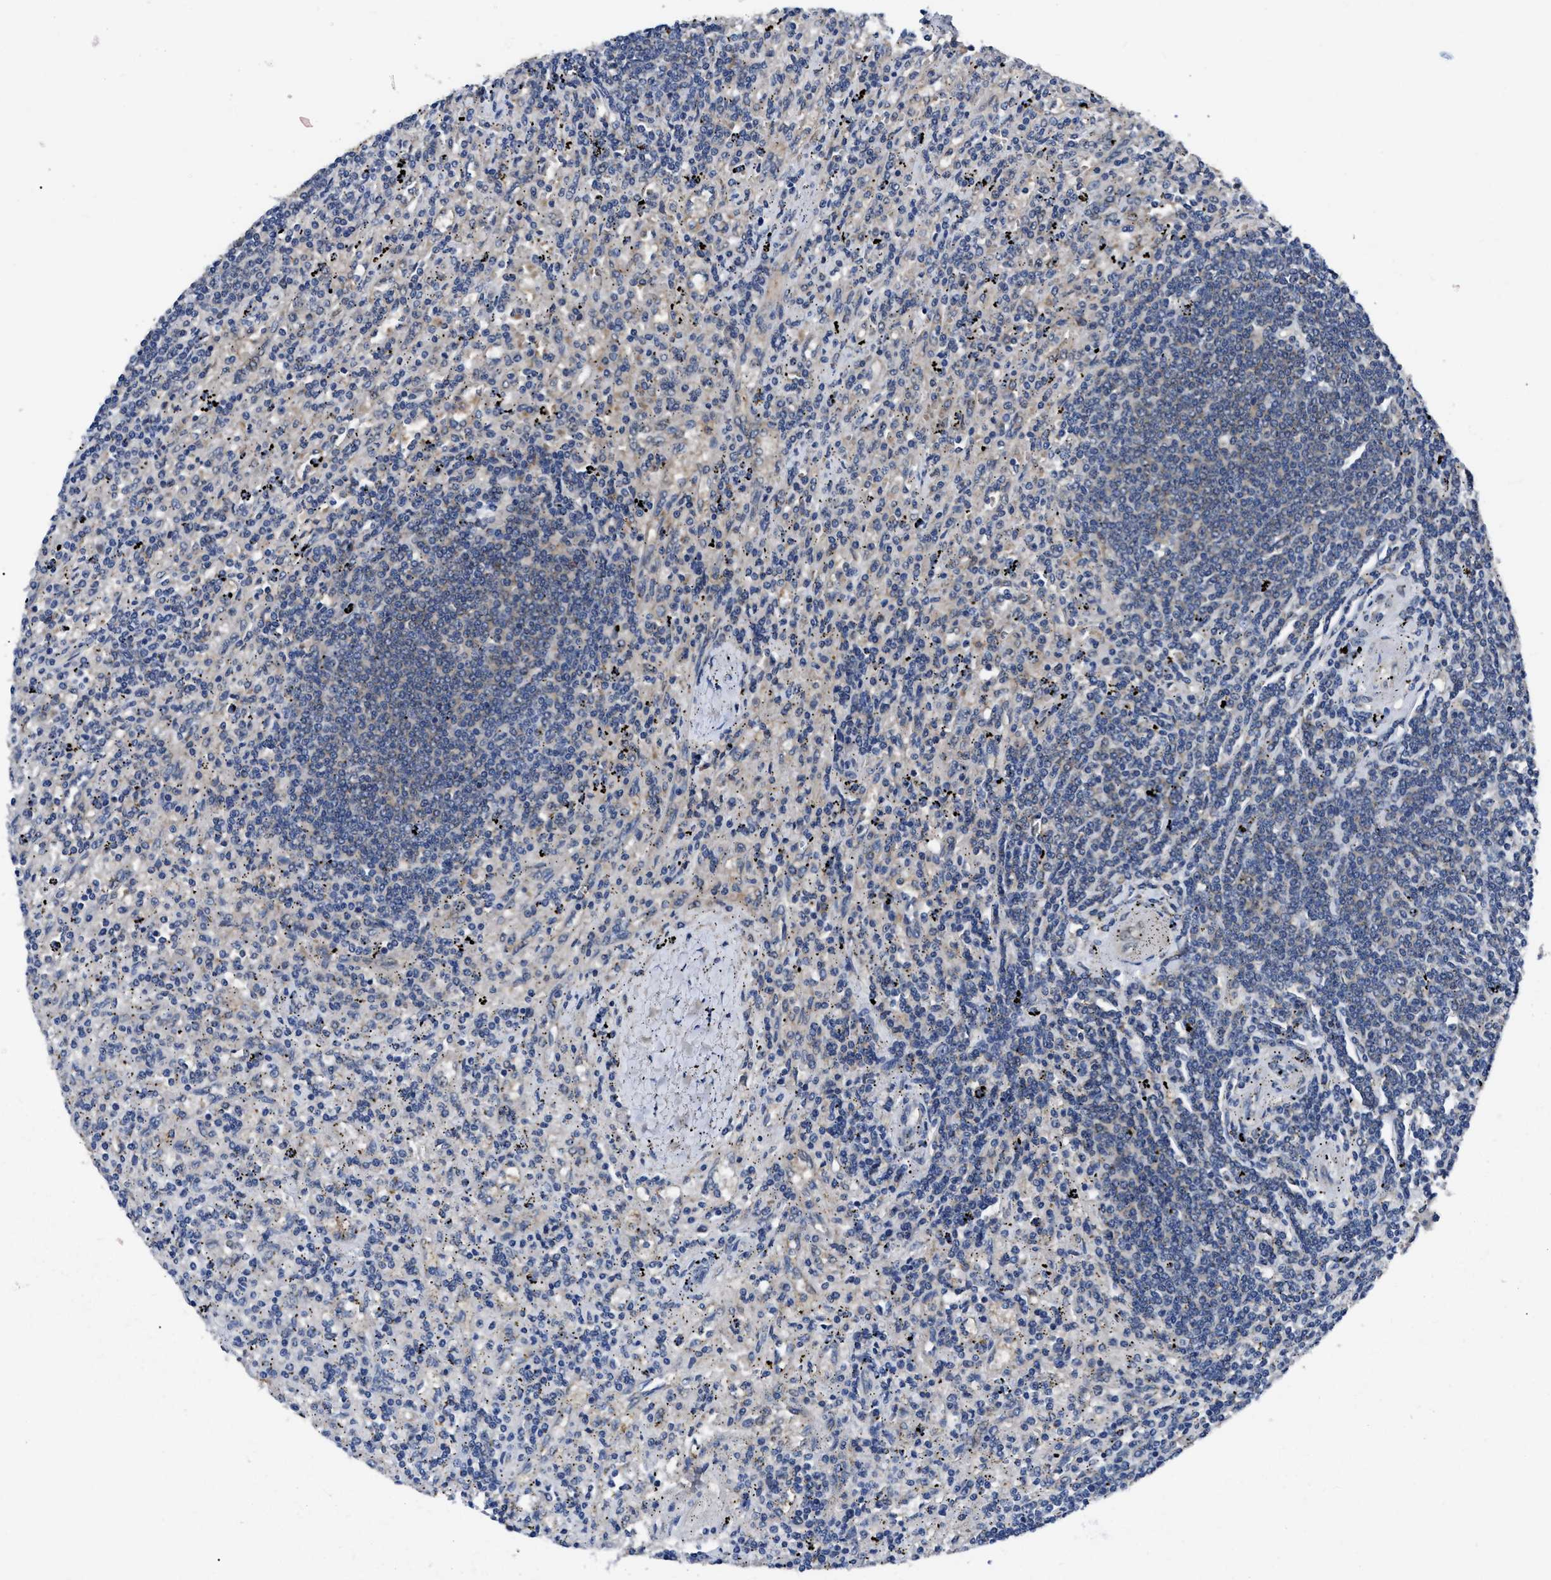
{"staining": {"intensity": "weak", "quantity": "<25%", "location": "cytoplasmic/membranous"}, "tissue": "lymphoma", "cell_type": "Tumor cells", "image_type": "cancer", "snomed": [{"axis": "morphology", "description": "Malignant lymphoma, non-Hodgkin's type, Low grade"}, {"axis": "topography", "description": "Spleen"}], "caption": "Immunohistochemistry of lymphoma reveals no expression in tumor cells. The staining was performed using DAB to visualize the protein expression in brown, while the nuclei were stained in blue with hematoxylin (Magnification: 20x).", "gene": "GET4", "patient": {"sex": "male", "age": 76}}